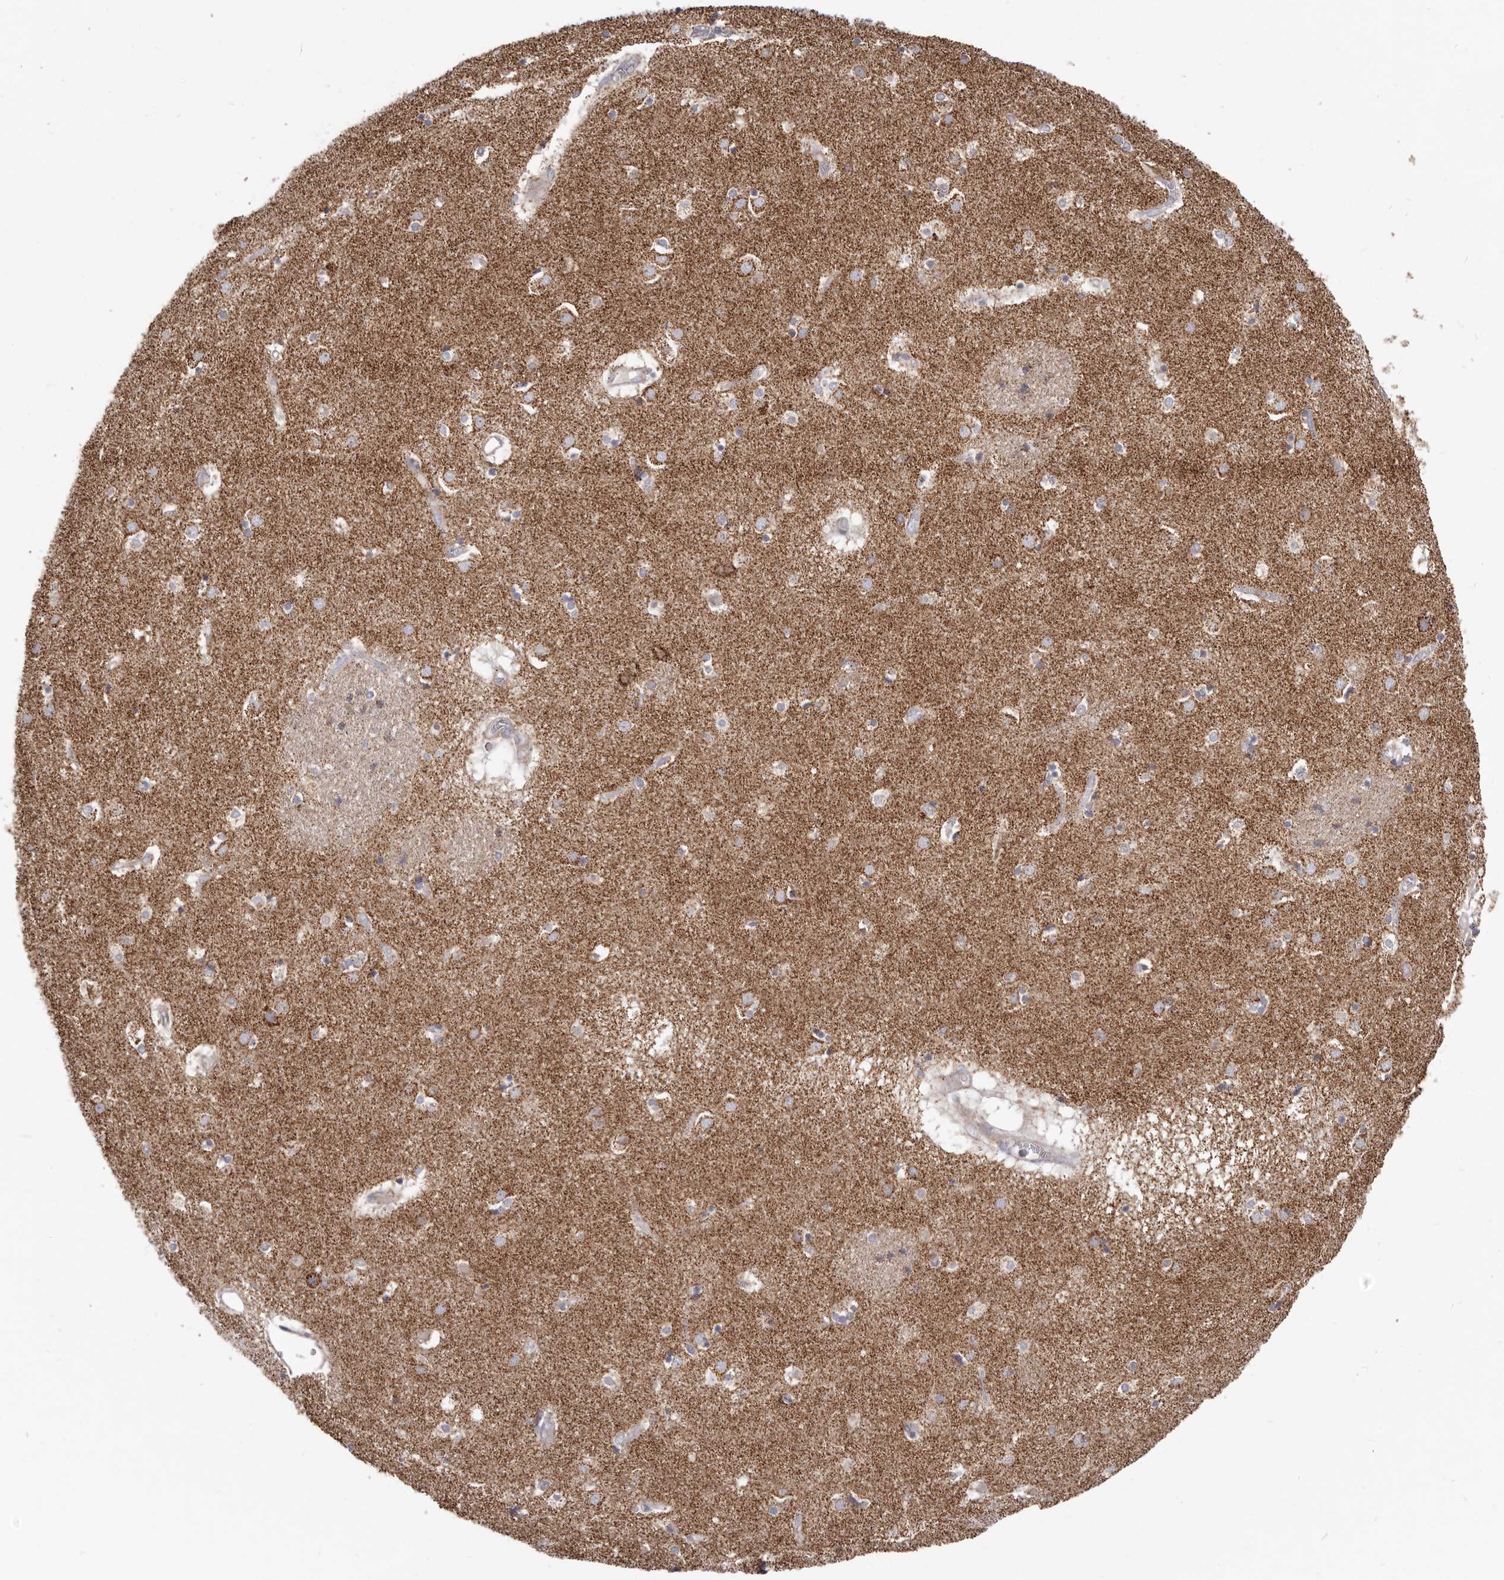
{"staining": {"intensity": "weak", "quantity": "<25%", "location": "cytoplasmic/membranous"}, "tissue": "caudate", "cell_type": "Glial cells", "image_type": "normal", "snomed": [{"axis": "morphology", "description": "Normal tissue, NOS"}, {"axis": "topography", "description": "Lateral ventricle wall"}], "caption": "Immunohistochemical staining of benign caudate reveals no significant positivity in glial cells. The staining was performed using DAB (3,3'-diaminobenzidine) to visualize the protein expression in brown, while the nuclei were stained in blue with hematoxylin (Magnification: 20x).", "gene": "PRMT2", "patient": {"sex": "male", "age": 70}}